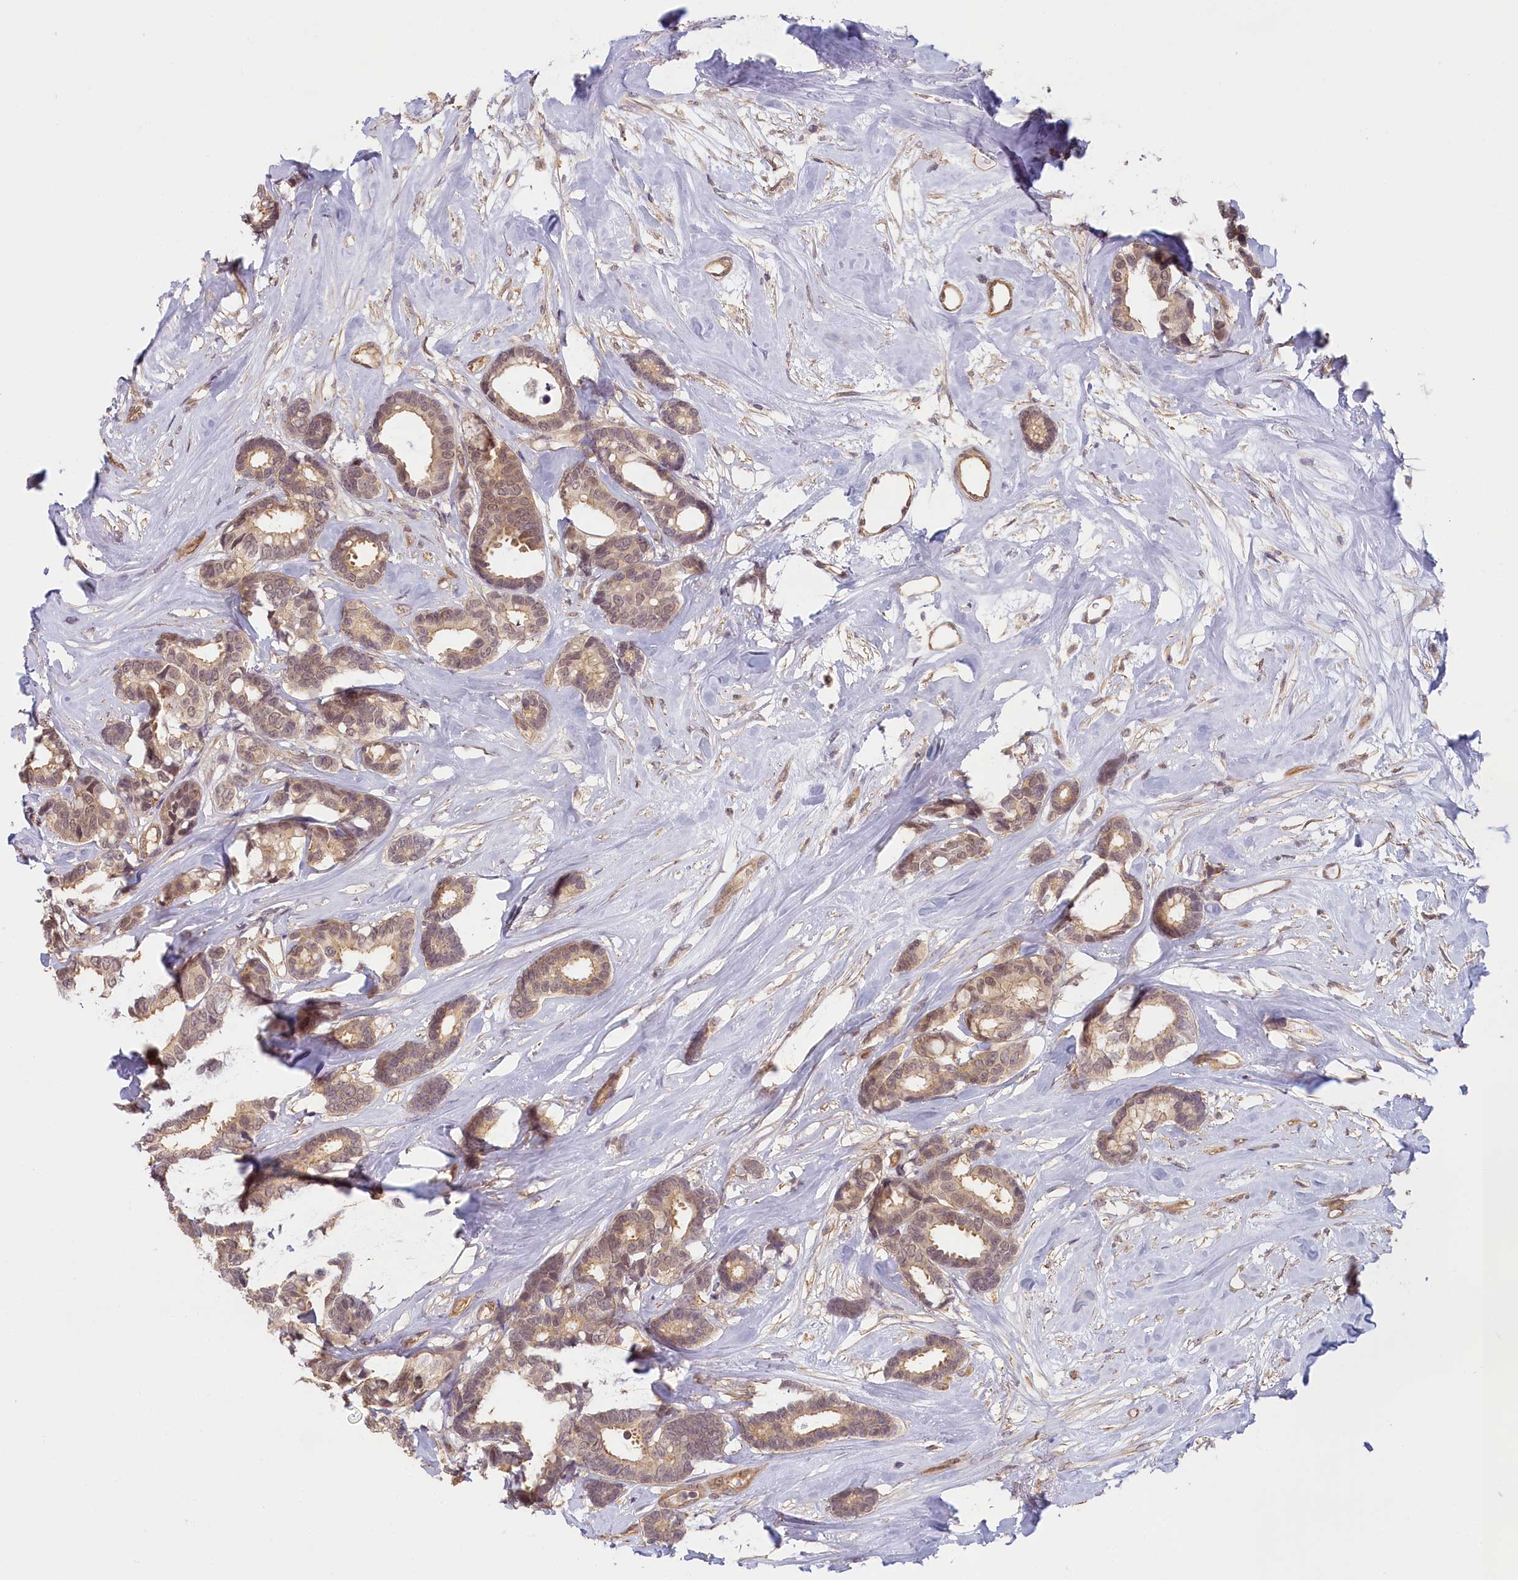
{"staining": {"intensity": "weak", "quantity": ">75%", "location": "cytoplasmic/membranous,nuclear"}, "tissue": "breast cancer", "cell_type": "Tumor cells", "image_type": "cancer", "snomed": [{"axis": "morphology", "description": "Duct carcinoma"}, {"axis": "topography", "description": "Breast"}], "caption": "Brown immunohistochemical staining in human breast intraductal carcinoma exhibits weak cytoplasmic/membranous and nuclear positivity in approximately >75% of tumor cells.", "gene": "C19orf44", "patient": {"sex": "female", "age": 87}}